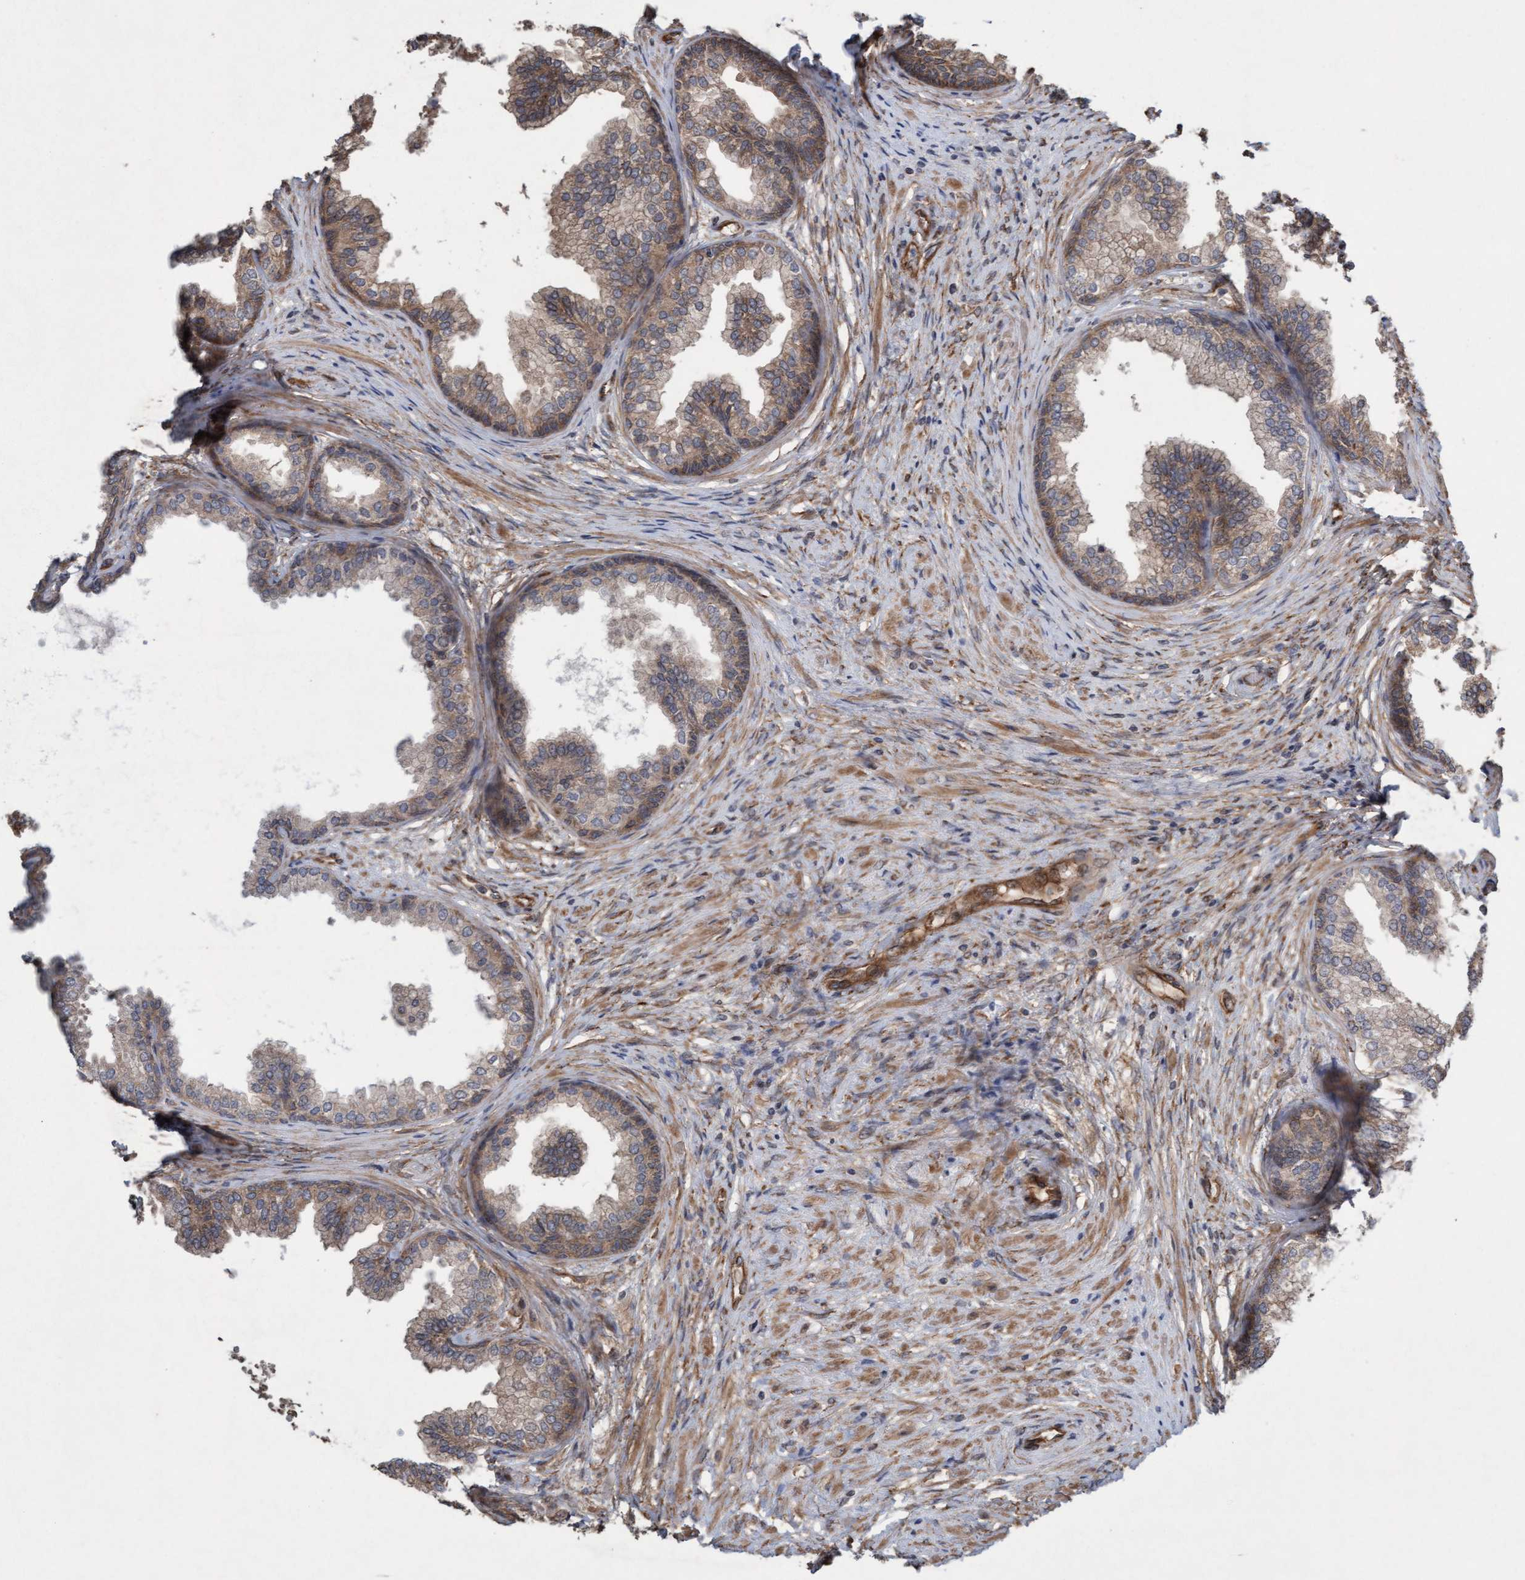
{"staining": {"intensity": "moderate", "quantity": ">75%", "location": "cytoplasmic/membranous"}, "tissue": "prostate", "cell_type": "Glandular cells", "image_type": "normal", "snomed": [{"axis": "morphology", "description": "Normal tissue, NOS"}, {"axis": "topography", "description": "Prostate"}], "caption": "IHC micrograph of normal prostate: prostate stained using immunohistochemistry (IHC) displays medium levels of moderate protein expression localized specifically in the cytoplasmic/membranous of glandular cells, appearing as a cytoplasmic/membranous brown color.", "gene": "CDC42EP4", "patient": {"sex": "male", "age": 76}}